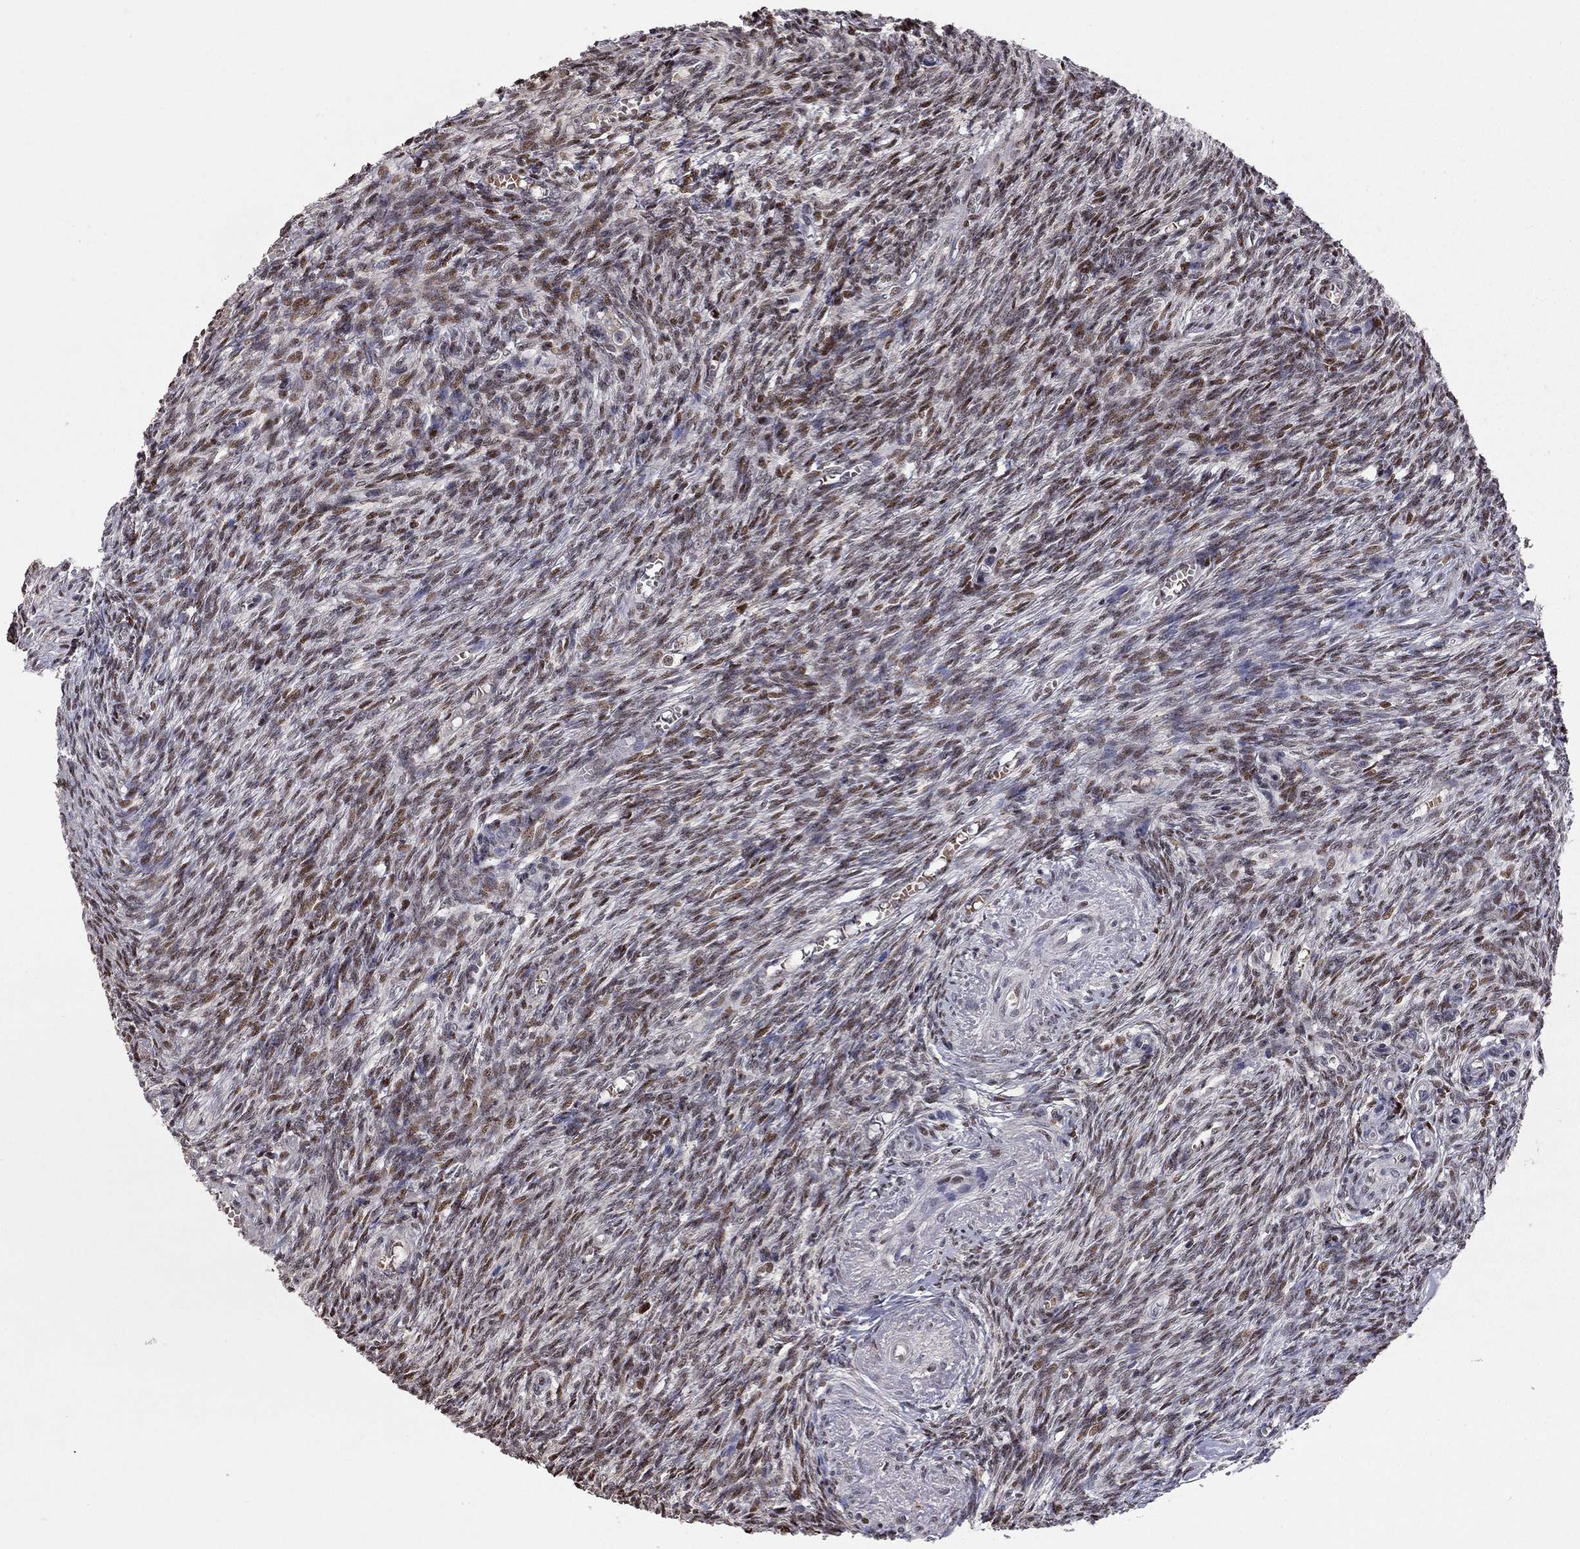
{"staining": {"intensity": "moderate", "quantity": "25%-75%", "location": "nuclear"}, "tissue": "ovary", "cell_type": "Ovarian stroma cells", "image_type": "normal", "snomed": [{"axis": "morphology", "description": "Normal tissue, NOS"}, {"axis": "topography", "description": "Ovary"}], "caption": "A micrograph of human ovary stained for a protein shows moderate nuclear brown staining in ovarian stroma cells.", "gene": "HDAC3", "patient": {"sex": "female", "age": 43}}